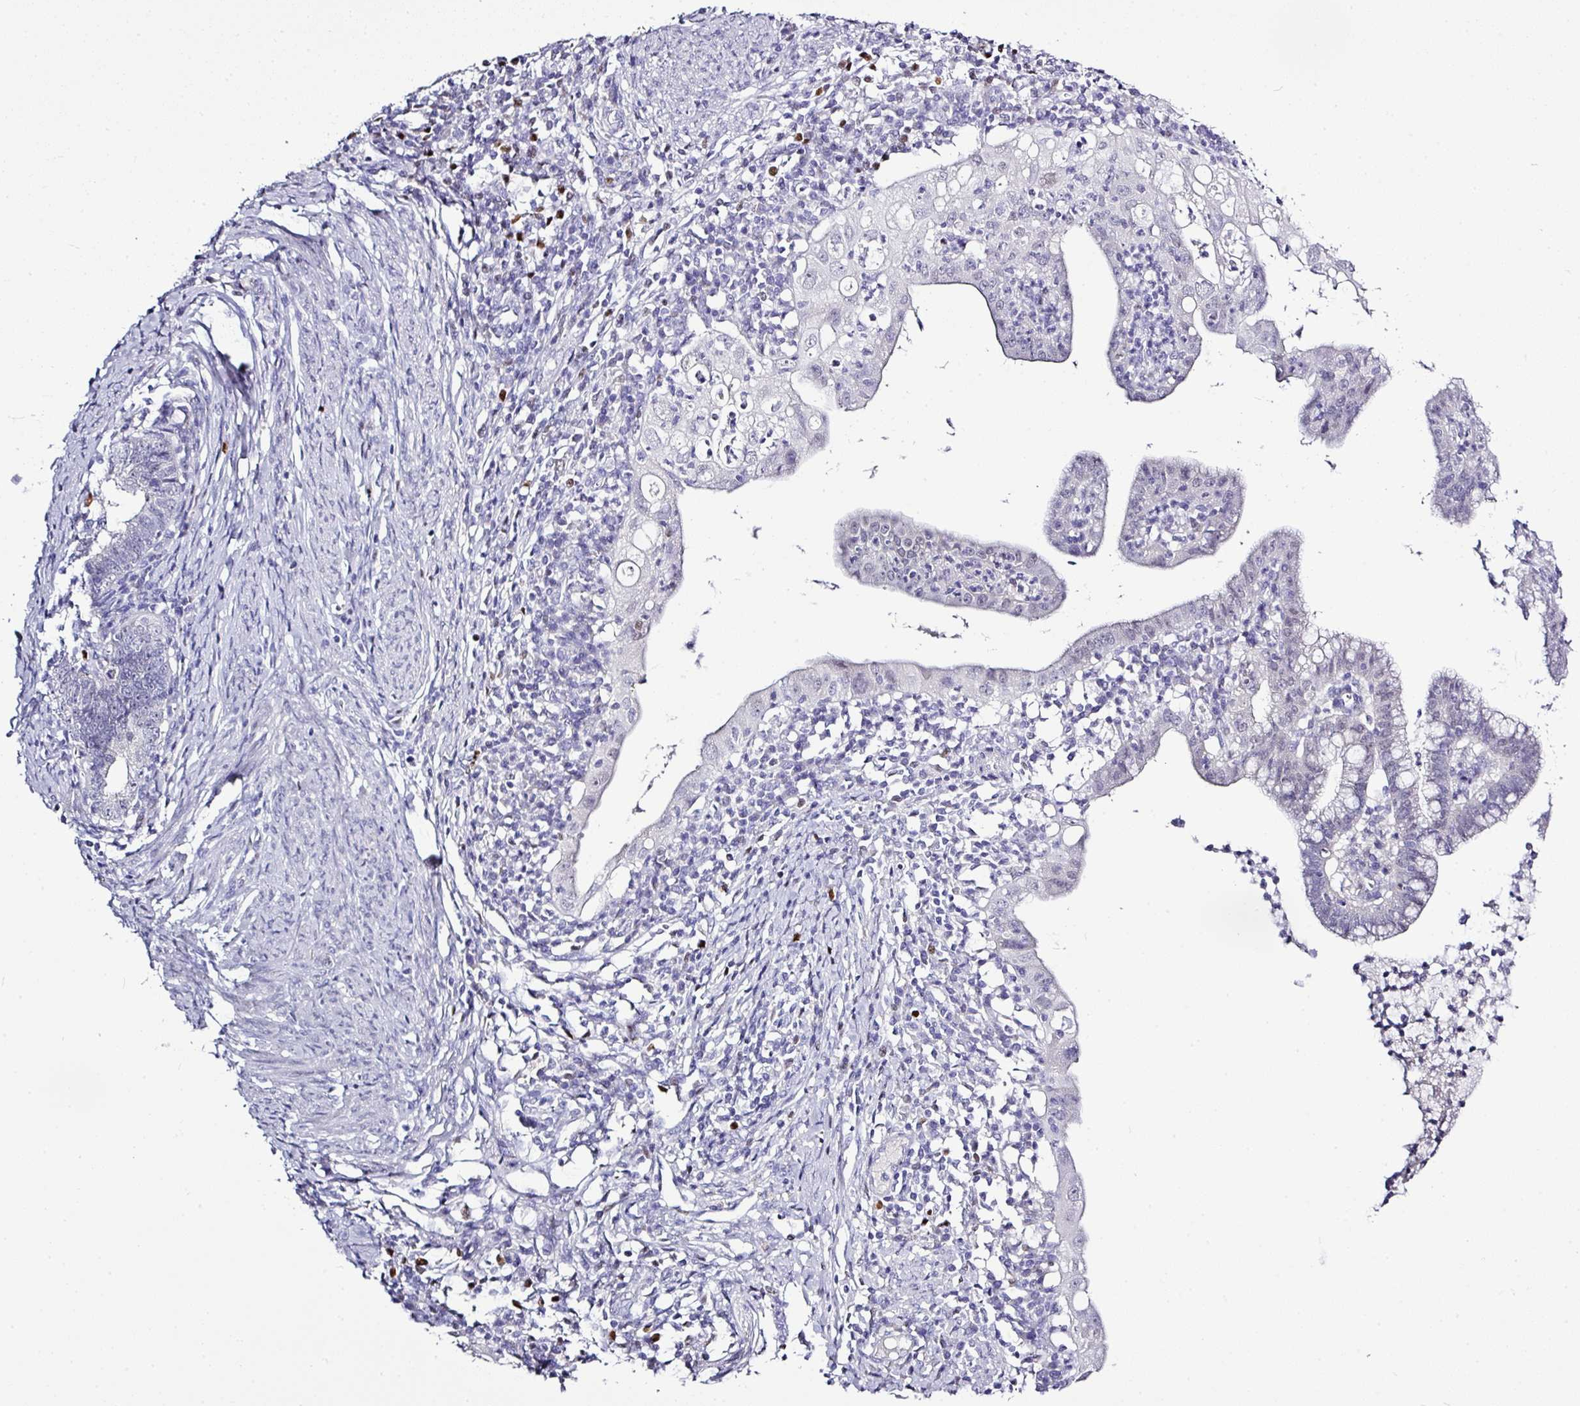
{"staining": {"intensity": "negative", "quantity": "none", "location": "none"}, "tissue": "cervical cancer", "cell_type": "Tumor cells", "image_type": "cancer", "snomed": [{"axis": "morphology", "description": "Adenocarcinoma, NOS"}, {"axis": "topography", "description": "Cervix"}], "caption": "Cervical cancer was stained to show a protein in brown. There is no significant expression in tumor cells. (DAB IHC with hematoxylin counter stain).", "gene": "BCL11A", "patient": {"sex": "female", "age": 36}}